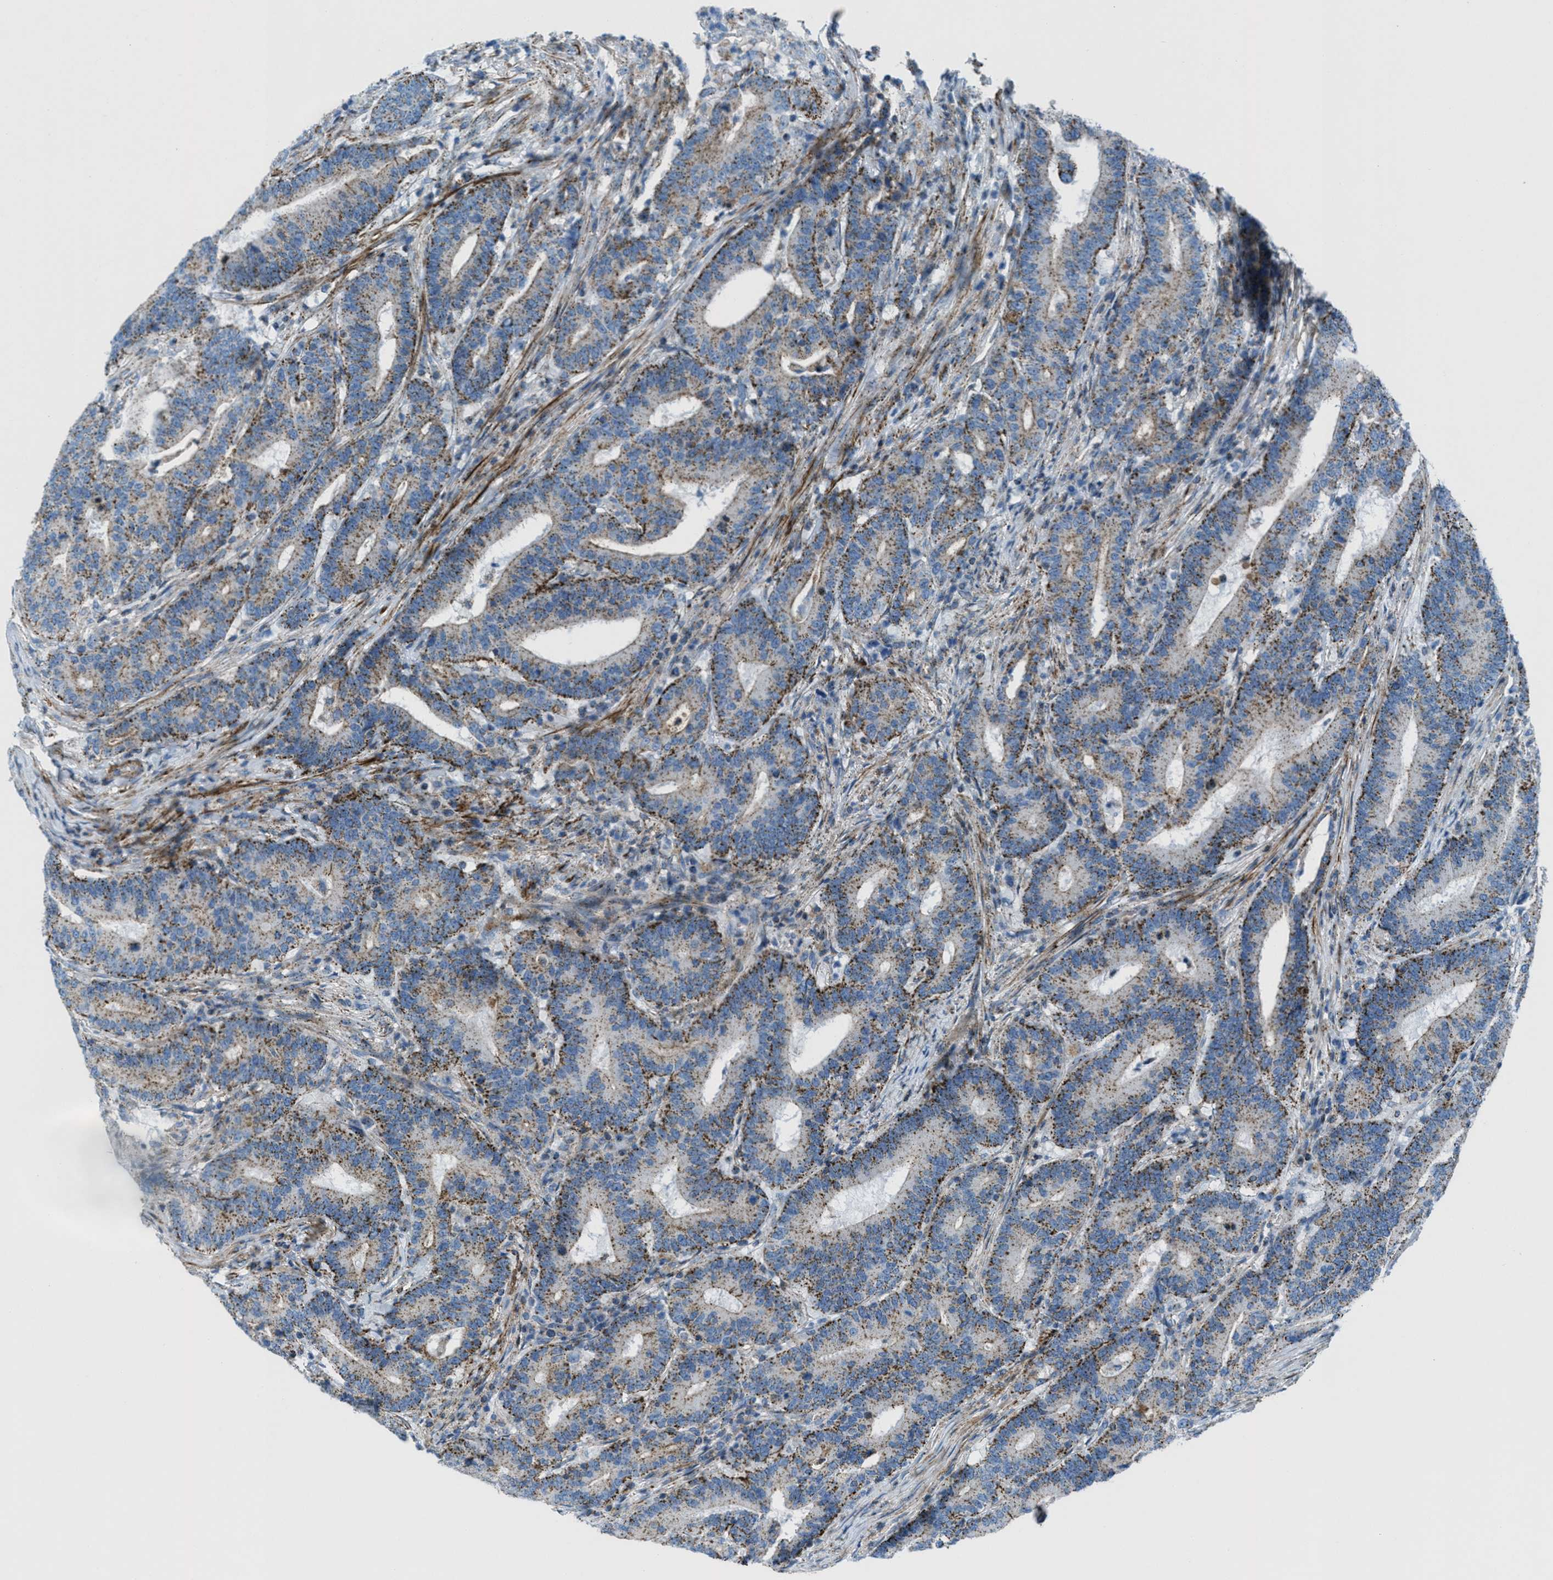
{"staining": {"intensity": "moderate", "quantity": ">75%", "location": "cytoplasmic/membranous"}, "tissue": "colorectal cancer", "cell_type": "Tumor cells", "image_type": "cancer", "snomed": [{"axis": "morphology", "description": "Adenocarcinoma, NOS"}, {"axis": "topography", "description": "Colon"}], "caption": "A micrograph showing moderate cytoplasmic/membranous staining in approximately >75% of tumor cells in colorectal cancer, as visualized by brown immunohistochemical staining.", "gene": "MFSD13A", "patient": {"sex": "female", "age": 66}}